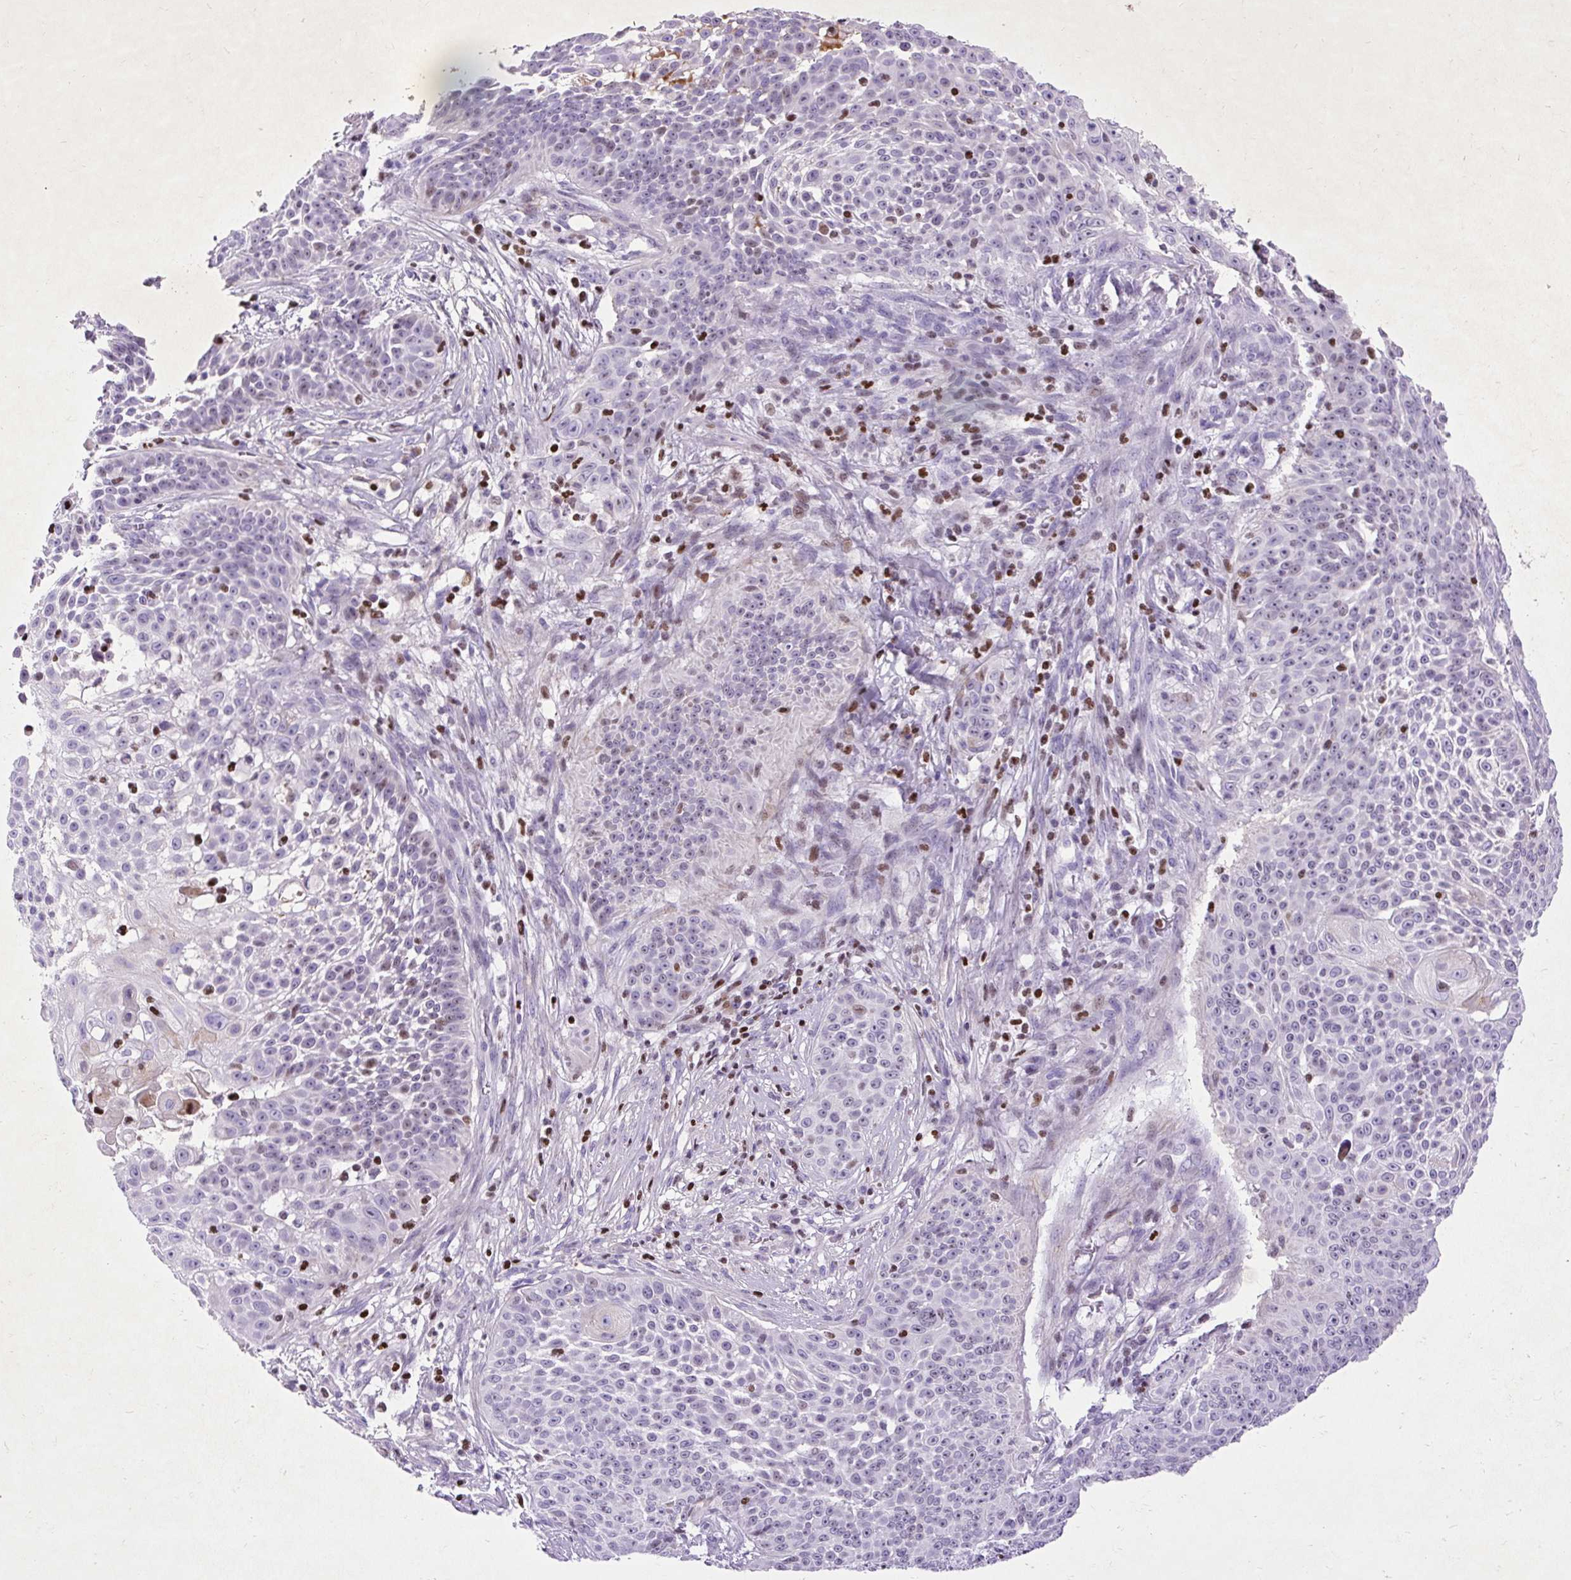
{"staining": {"intensity": "weak", "quantity": "<25%", "location": "nuclear"}, "tissue": "skin cancer", "cell_type": "Tumor cells", "image_type": "cancer", "snomed": [{"axis": "morphology", "description": "Squamous cell carcinoma, NOS"}, {"axis": "topography", "description": "Skin"}], "caption": "Skin cancer (squamous cell carcinoma) stained for a protein using IHC demonstrates no expression tumor cells.", "gene": "SPC24", "patient": {"sex": "male", "age": 24}}